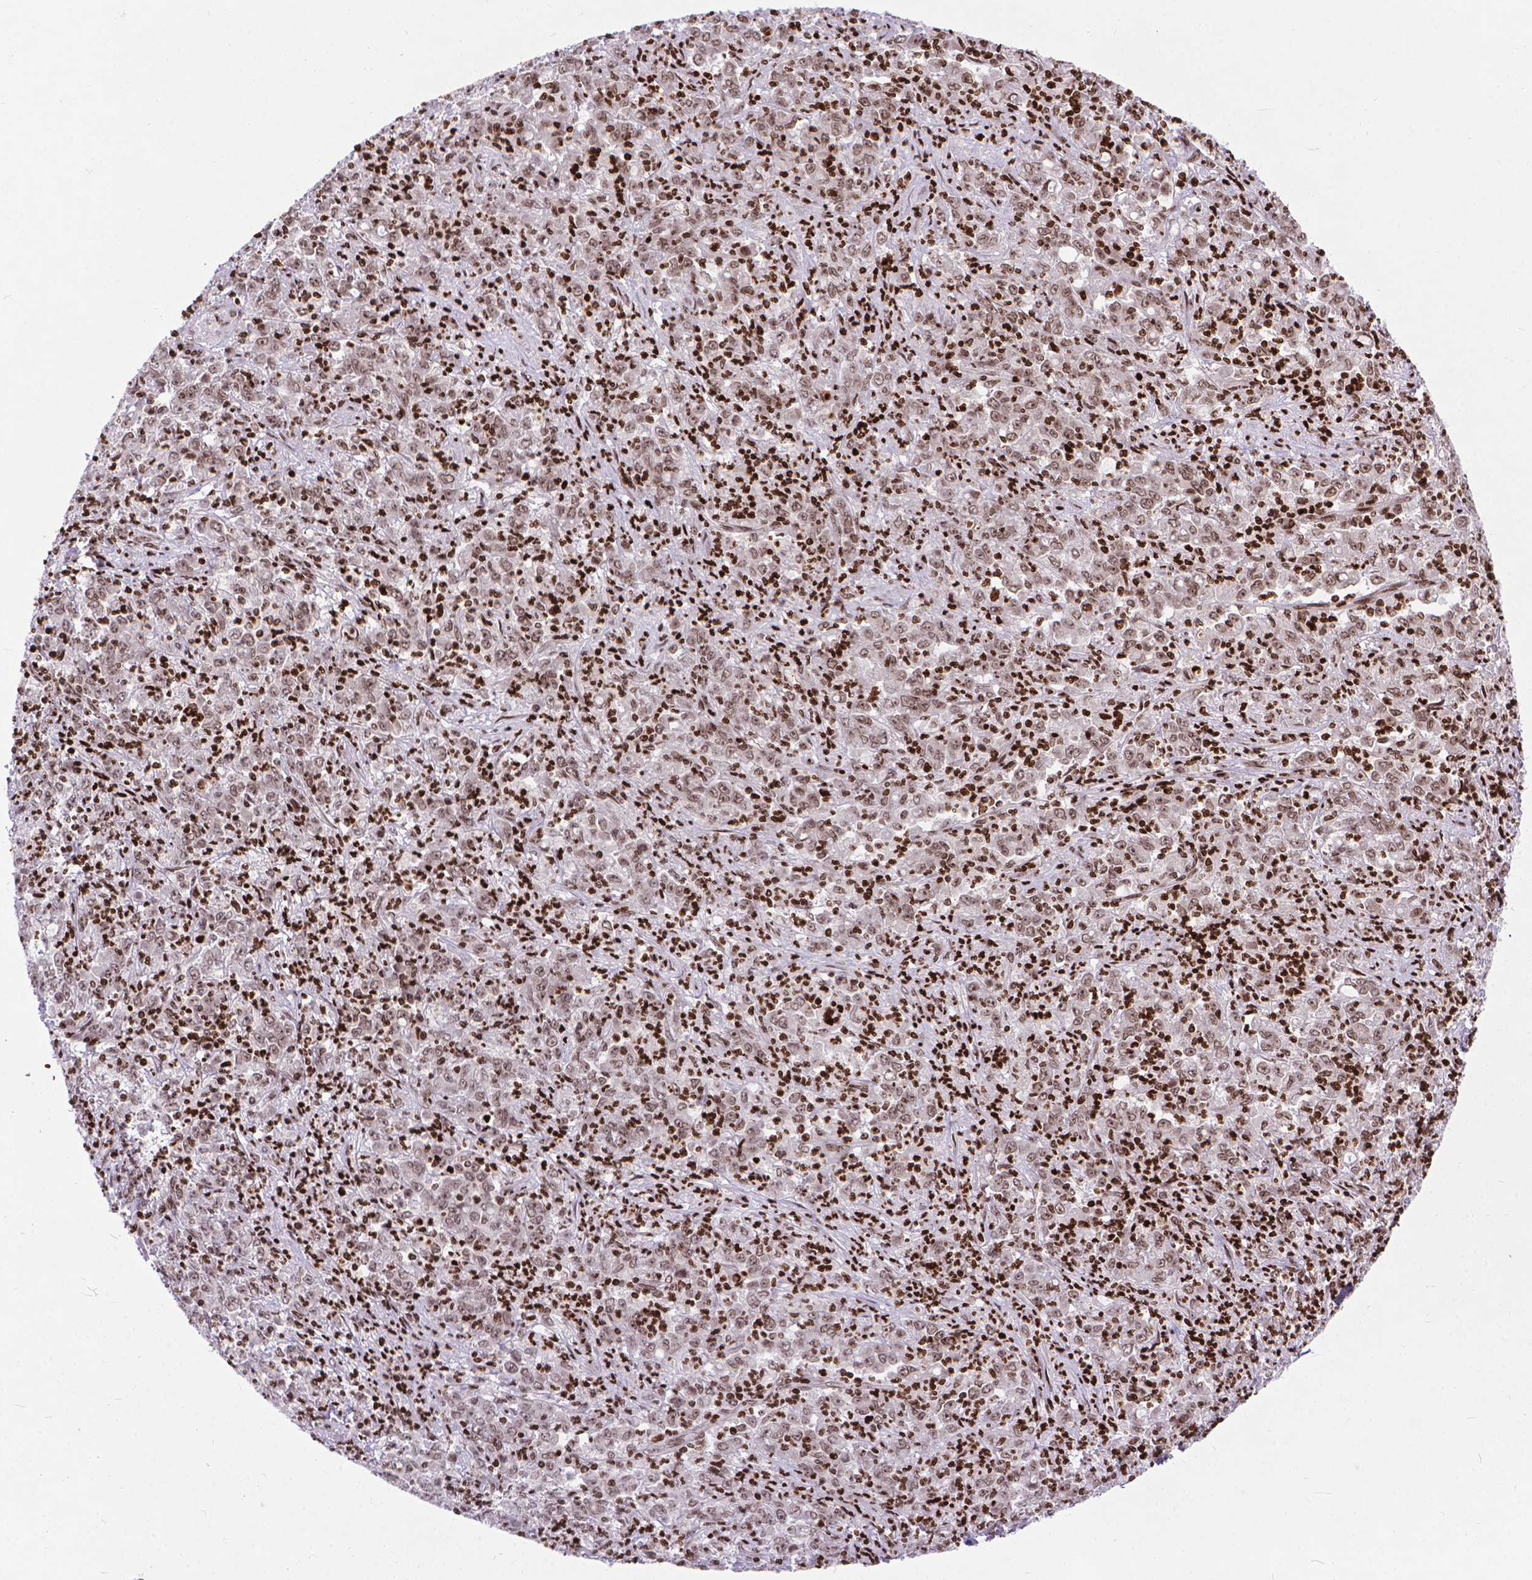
{"staining": {"intensity": "weak", "quantity": ">75%", "location": "cytoplasmic/membranous,nuclear"}, "tissue": "stomach cancer", "cell_type": "Tumor cells", "image_type": "cancer", "snomed": [{"axis": "morphology", "description": "Adenocarcinoma, NOS"}, {"axis": "topography", "description": "Stomach, lower"}], "caption": "Stomach cancer was stained to show a protein in brown. There is low levels of weak cytoplasmic/membranous and nuclear staining in approximately >75% of tumor cells.", "gene": "AMER1", "patient": {"sex": "female", "age": 71}}